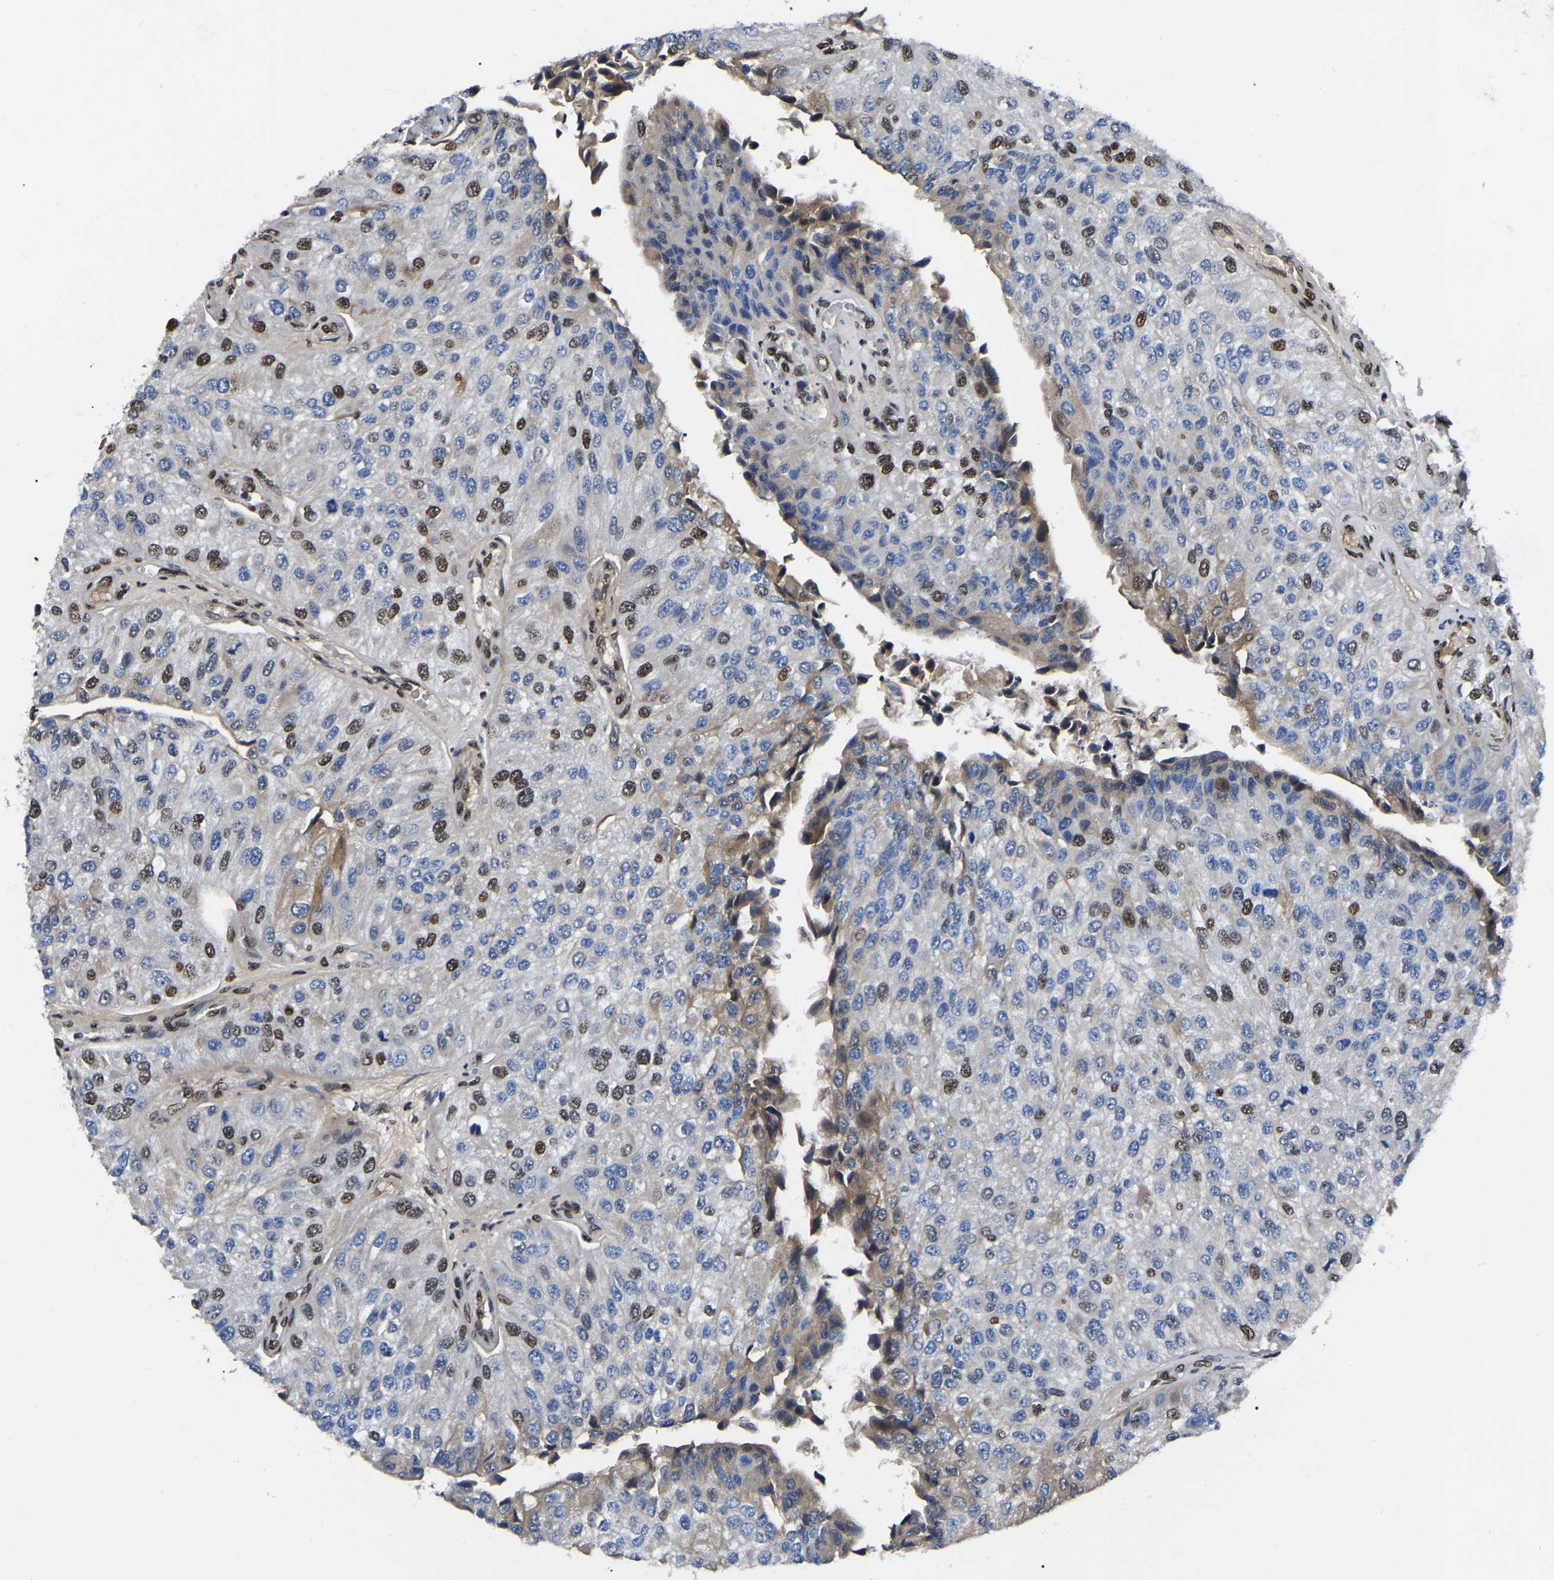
{"staining": {"intensity": "moderate", "quantity": "25%-75%", "location": "nuclear"}, "tissue": "urothelial cancer", "cell_type": "Tumor cells", "image_type": "cancer", "snomed": [{"axis": "morphology", "description": "Urothelial carcinoma, High grade"}, {"axis": "topography", "description": "Kidney"}, {"axis": "topography", "description": "Urinary bladder"}], "caption": "Immunohistochemical staining of human urothelial carcinoma (high-grade) exhibits medium levels of moderate nuclear protein expression in about 25%-75% of tumor cells. Nuclei are stained in blue.", "gene": "TRIM35", "patient": {"sex": "male", "age": 77}}